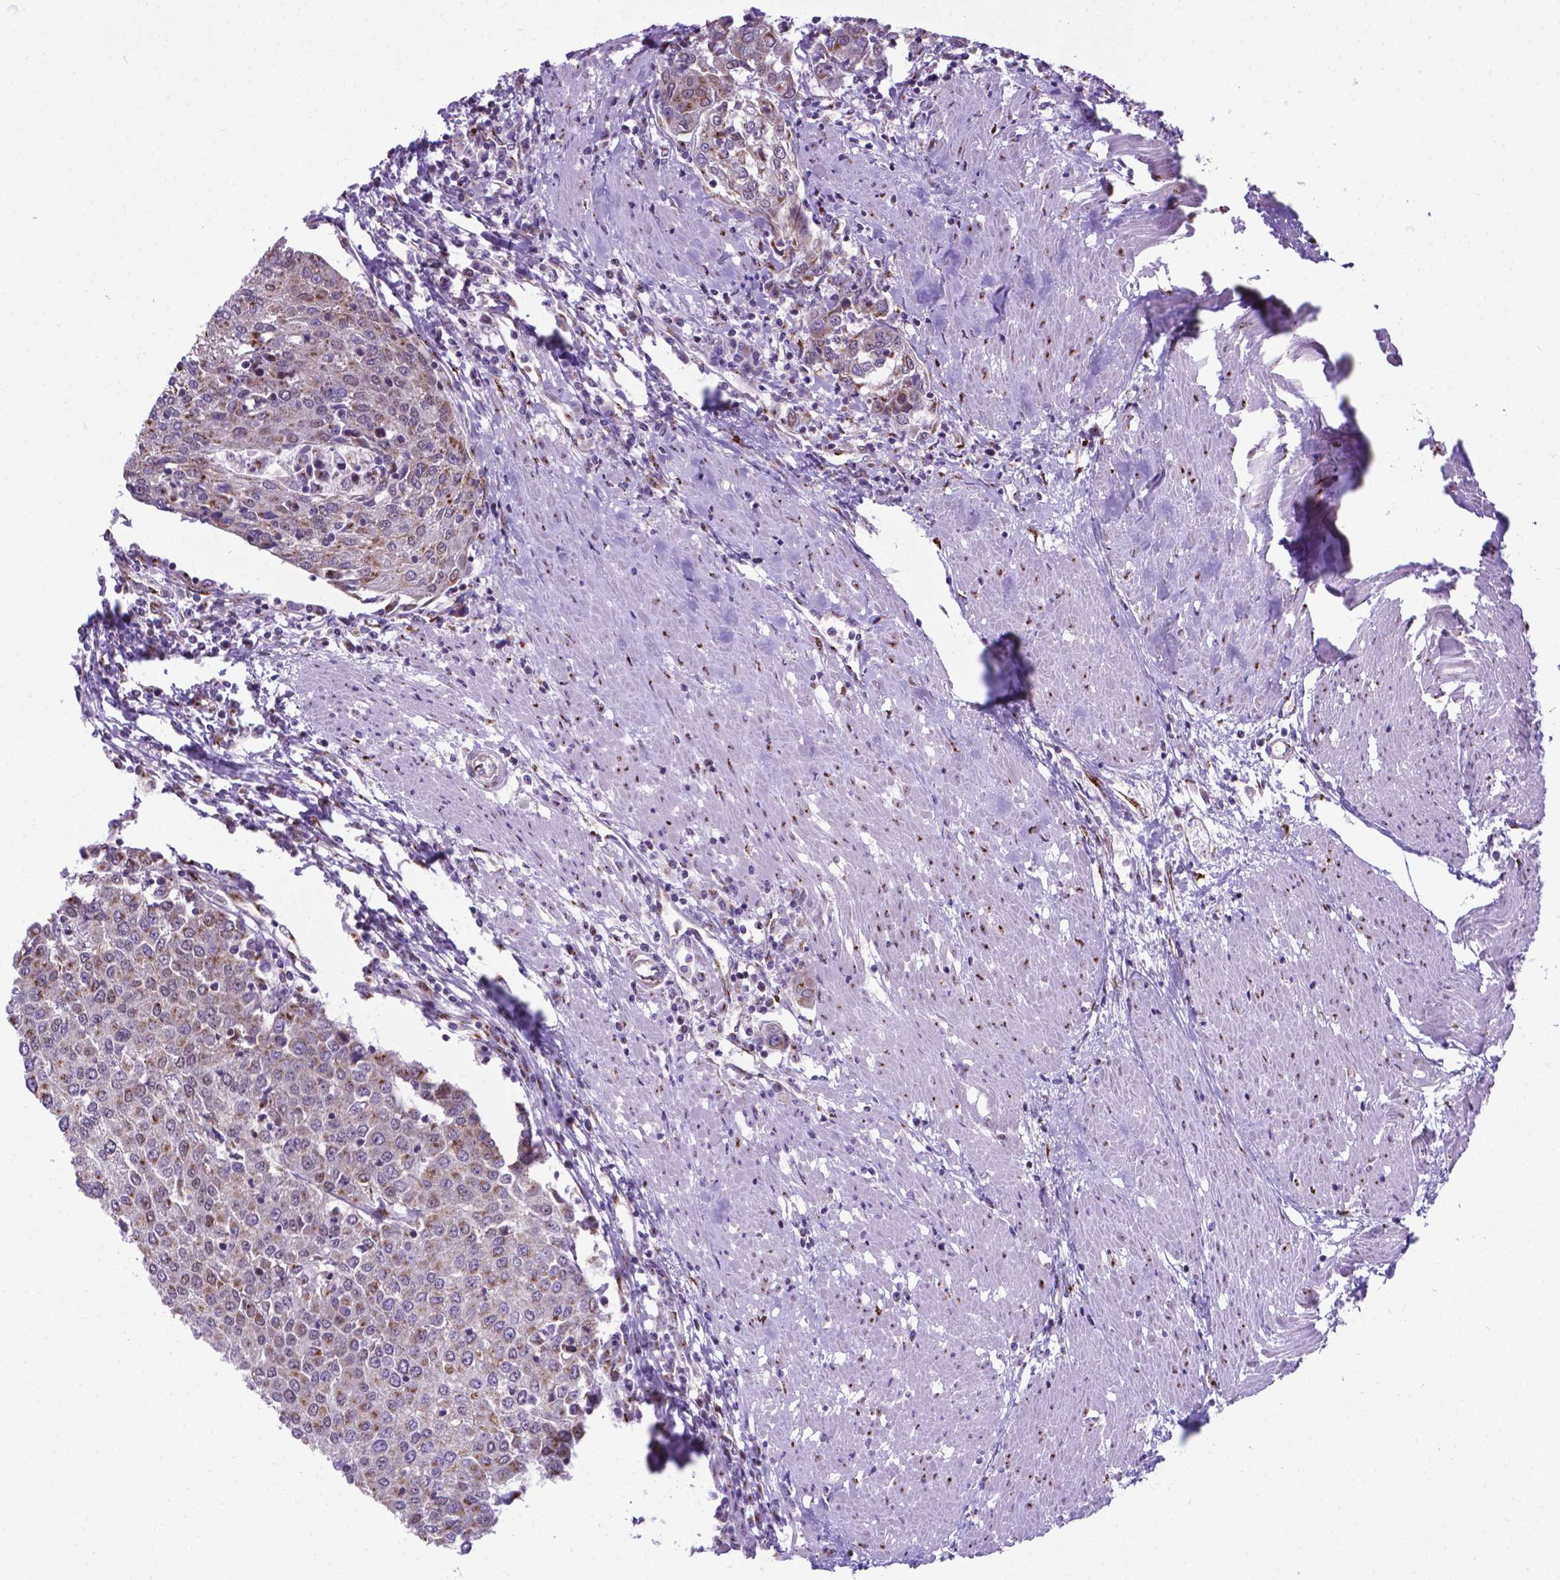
{"staining": {"intensity": "moderate", "quantity": "25%-75%", "location": "cytoplasmic/membranous"}, "tissue": "urothelial cancer", "cell_type": "Tumor cells", "image_type": "cancer", "snomed": [{"axis": "morphology", "description": "Urothelial carcinoma, High grade"}, {"axis": "topography", "description": "Urinary bladder"}], "caption": "There is medium levels of moderate cytoplasmic/membranous staining in tumor cells of high-grade urothelial carcinoma, as demonstrated by immunohistochemical staining (brown color).", "gene": "MRPL10", "patient": {"sex": "female", "age": 85}}